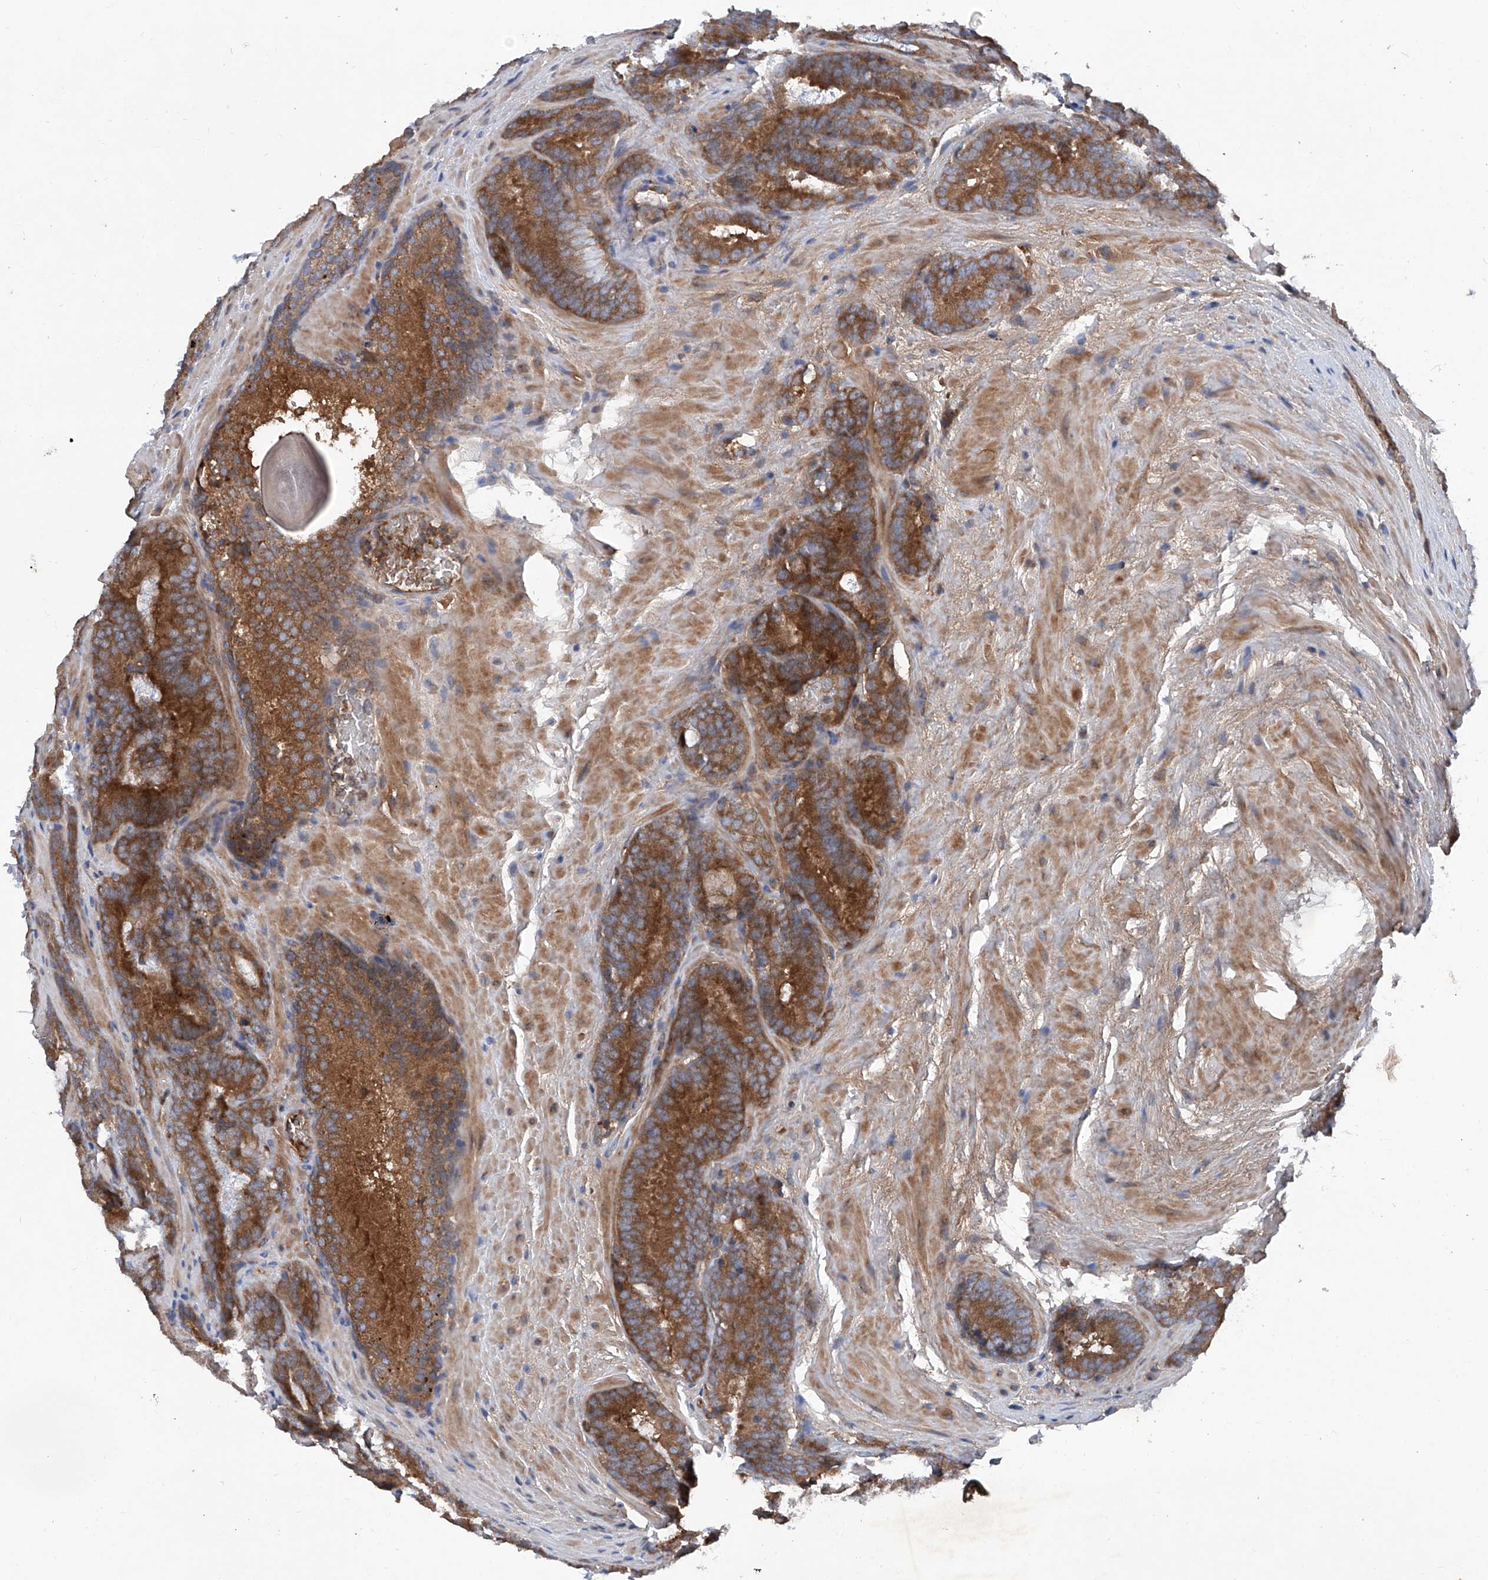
{"staining": {"intensity": "strong", "quantity": ">75%", "location": "cytoplasmic/membranous"}, "tissue": "prostate cancer", "cell_type": "Tumor cells", "image_type": "cancer", "snomed": [{"axis": "morphology", "description": "Adenocarcinoma, High grade"}, {"axis": "topography", "description": "Prostate"}], "caption": "Immunohistochemistry image of neoplastic tissue: adenocarcinoma (high-grade) (prostate) stained using immunohistochemistry exhibits high levels of strong protein expression localized specifically in the cytoplasmic/membranous of tumor cells, appearing as a cytoplasmic/membranous brown color.", "gene": "ASCC3", "patient": {"sex": "male", "age": 66}}